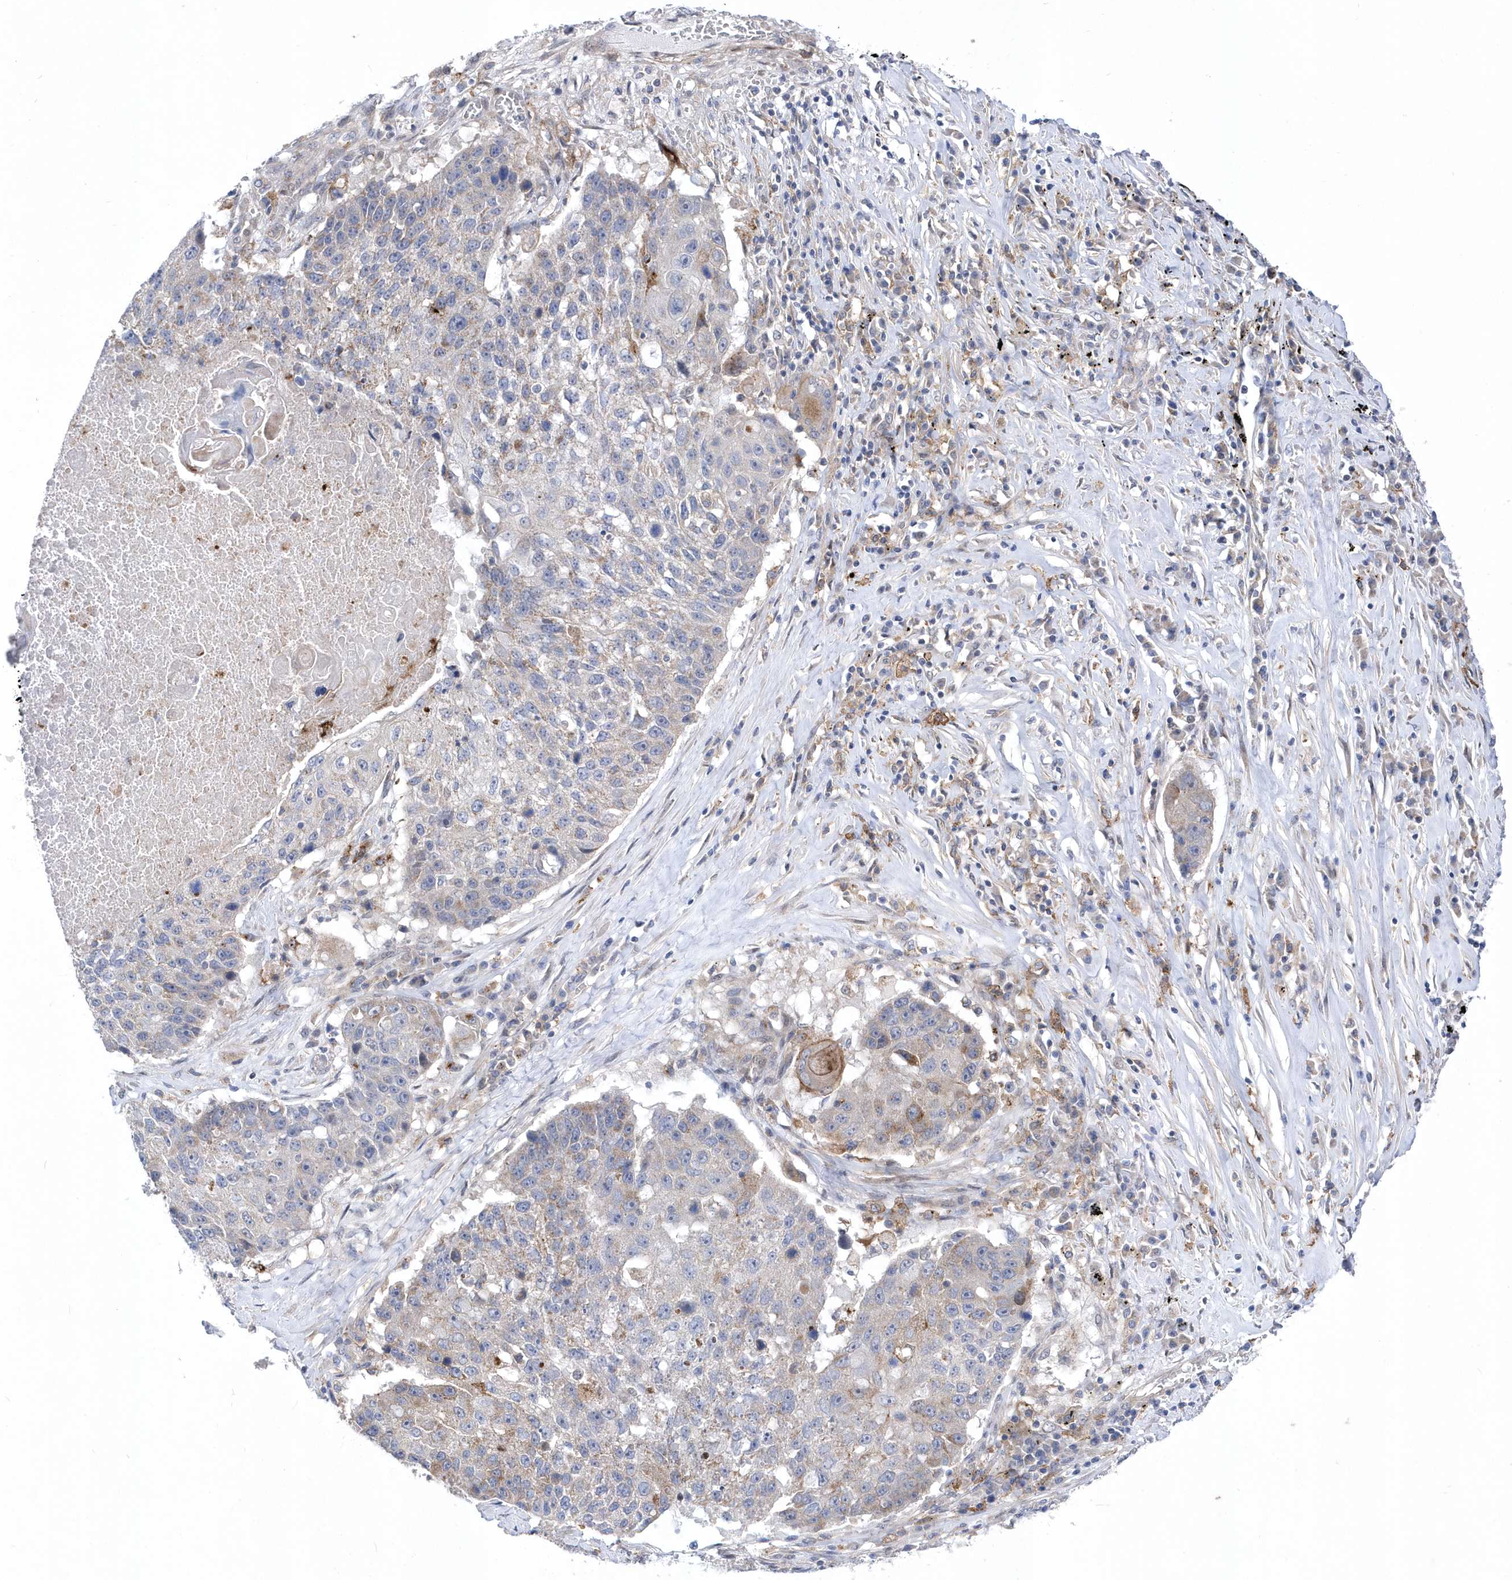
{"staining": {"intensity": "weak", "quantity": "<25%", "location": "cytoplasmic/membranous"}, "tissue": "lung cancer", "cell_type": "Tumor cells", "image_type": "cancer", "snomed": [{"axis": "morphology", "description": "Squamous cell carcinoma, NOS"}, {"axis": "topography", "description": "Lung"}], "caption": "The image reveals no significant expression in tumor cells of lung cancer (squamous cell carcinoma).", "gene": "LONRF2", "patient": {"sex": "male", "age": 61}}